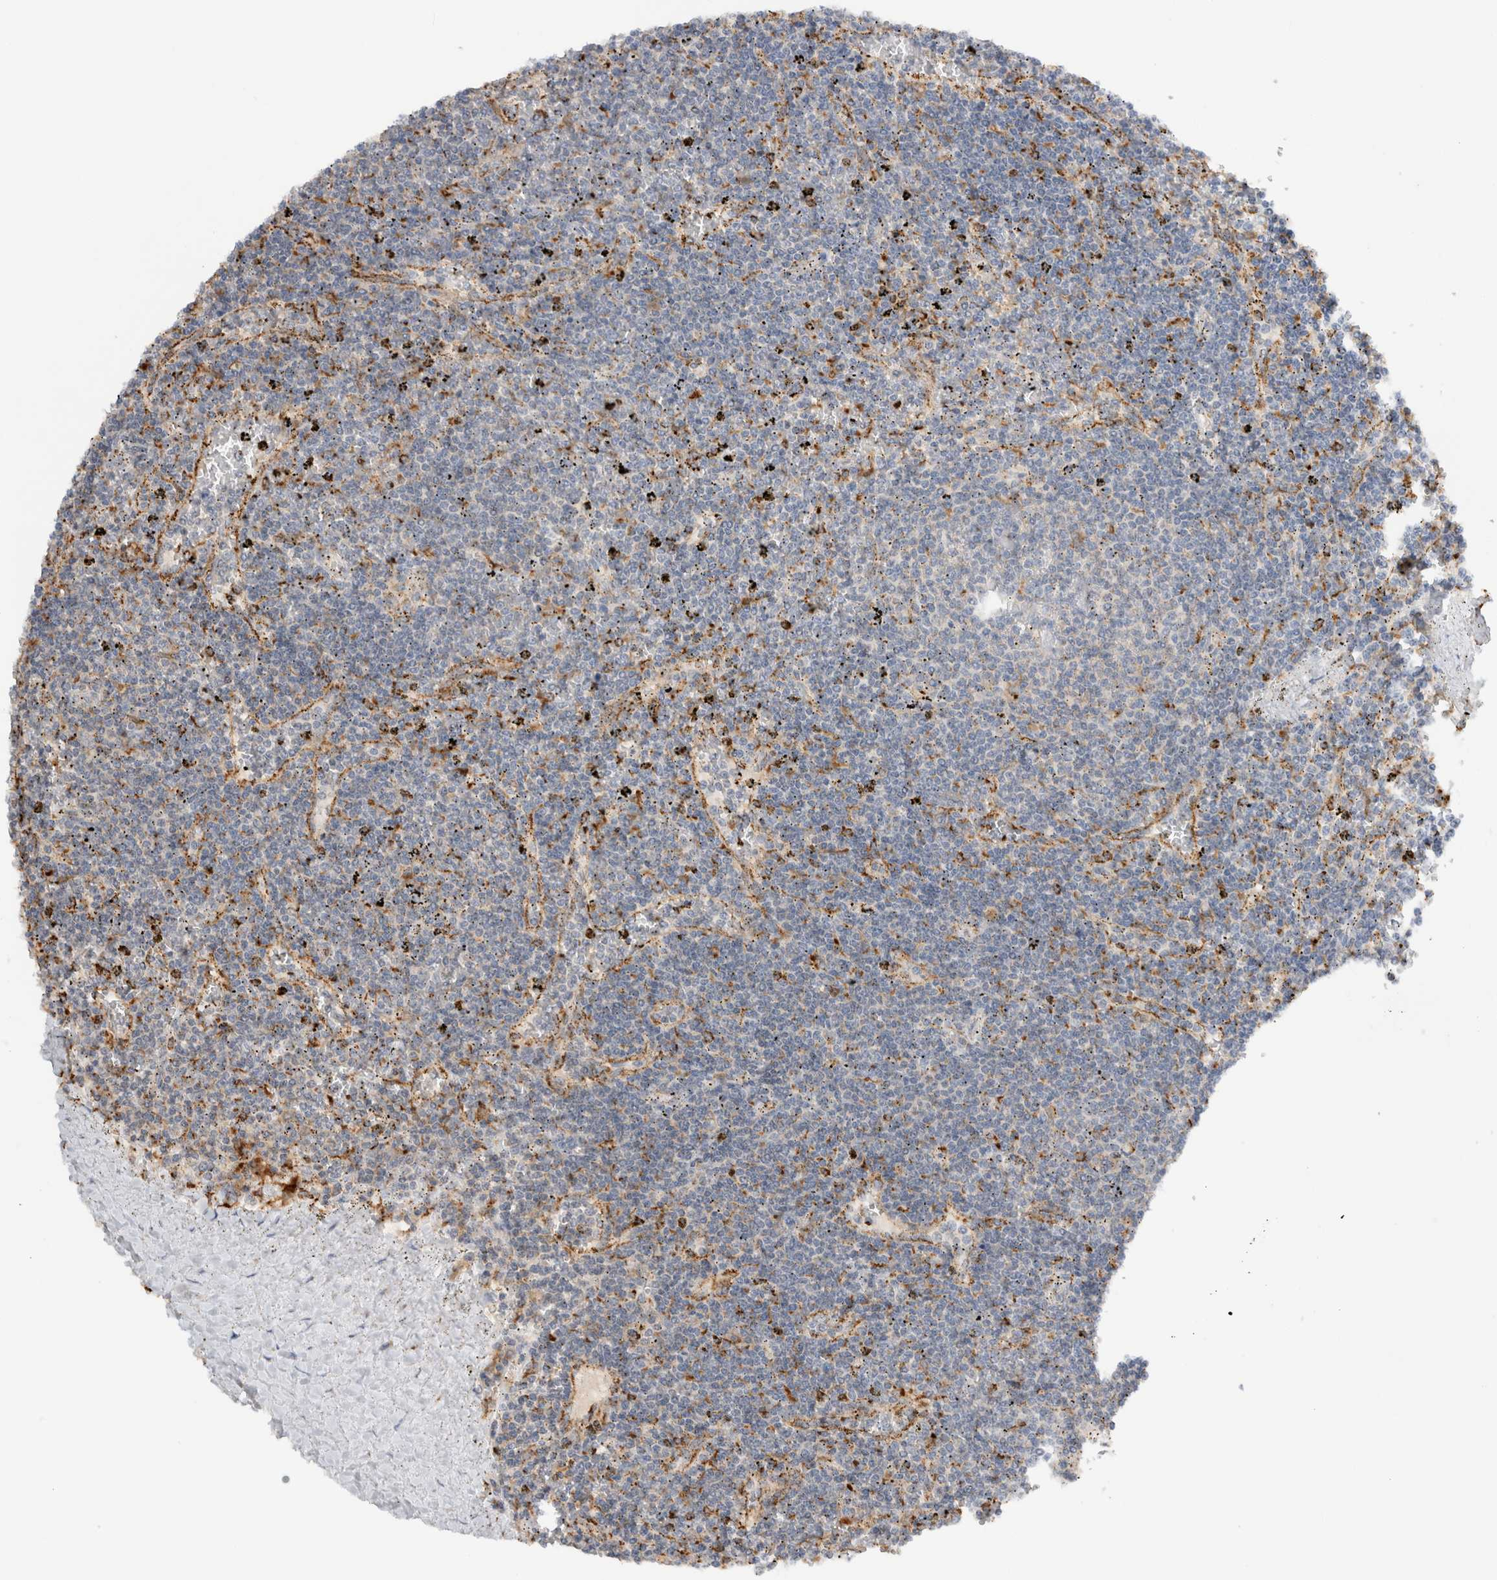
{"staining": {"intensity": "weak", "quantity": "<25%", "location": "cytoplasmic/membranous"}, "tissue": "lymphoma", "cell_type": "Tumor cells", "image_type": "cancer", "snomed": [{"axis": "morphology", "description": "Malignant lymphoma, non-Hodgkin's type, Low grade"}, {"axis": "topography", "description": "Spleen"}], "caption": "Human lymphoma stained for a protein using immunohistochemistry reveals no expression in tumor cells.", "gene": "GNS", "patient": {"sex": "female", "age": 50}}